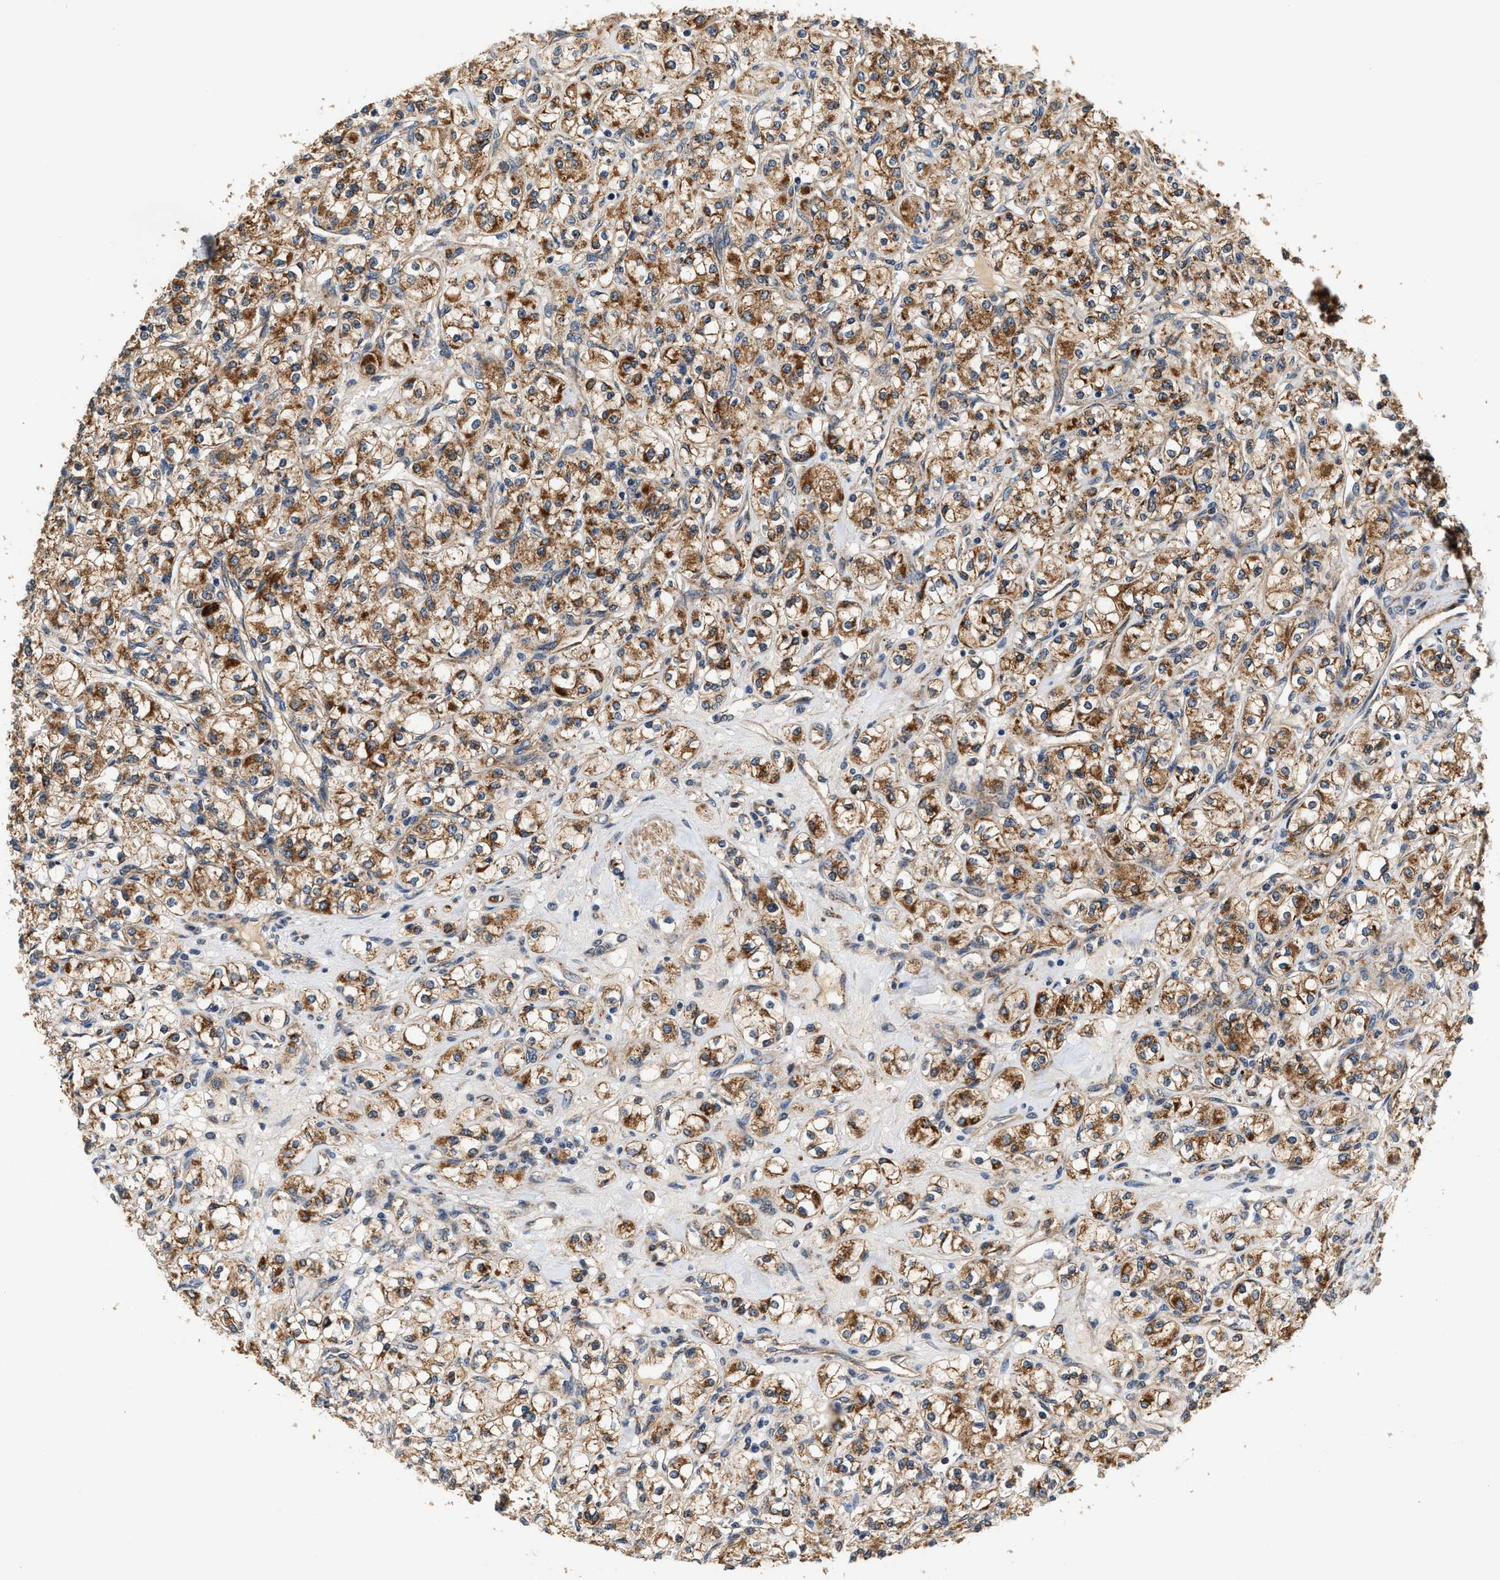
{"staining": {"intensity": "strong", "quantity": ">75%", "location": "cytoplasmic/membranous"}, "tissue": "renal cancer", "cell_type": "Tumor cells", "image_type": "cancer", "snomed": [{"axis": "morphology", "description": "Adenocarcinoma, NOS"}, {"axis": "topography", "description": "Kidney"}], "caption": "Immunohistochemical staining of renal cancer (adenocarcinoma) reveals high levels of strong cytoplasmic/membranous staining in about >75% of tumor cells. Nuclei are stained in blue.", "gene": "DUSP10", "patient": {"sex": "male", "age": 77}}